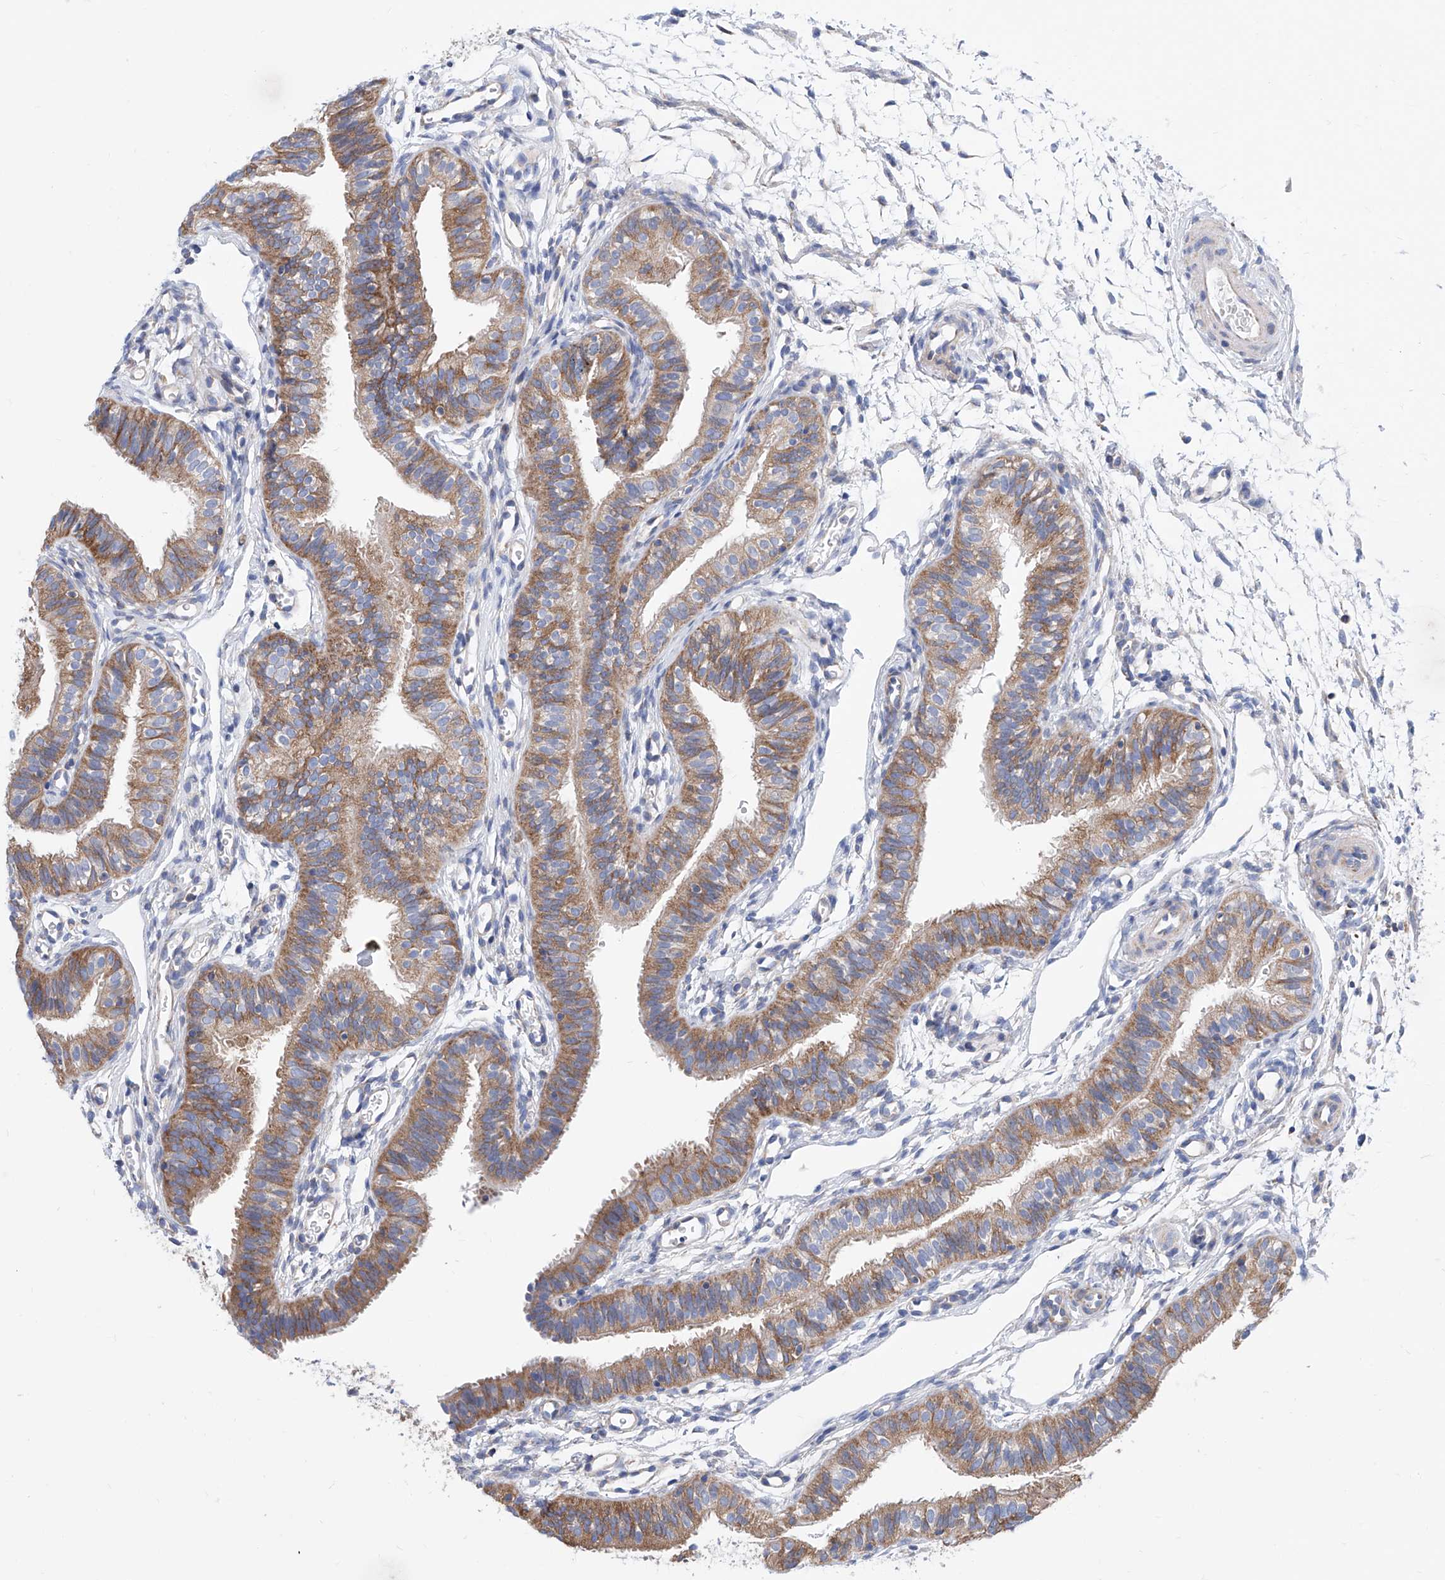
{"staining": {"intensity": "moderate", "quantity": "25%-75%", "location": "cytoplasmic/membranous"}, "tissue": "fallopian tube", "cell_type": "Glandular cells", "image_type": "normal", "snomed": [{"axis": "morphology", "description": "Normal tissue, NOS"}, {"axis": "topography", "description": "Fallopian tube"}], "caption": "A brown stain shows moderate cytoplasmic/membranous positivity of a protein in glandular cells of benign fallopian tube.", "gene": "MAD2L1", "patient": {"sex": "female", "age": 35}}